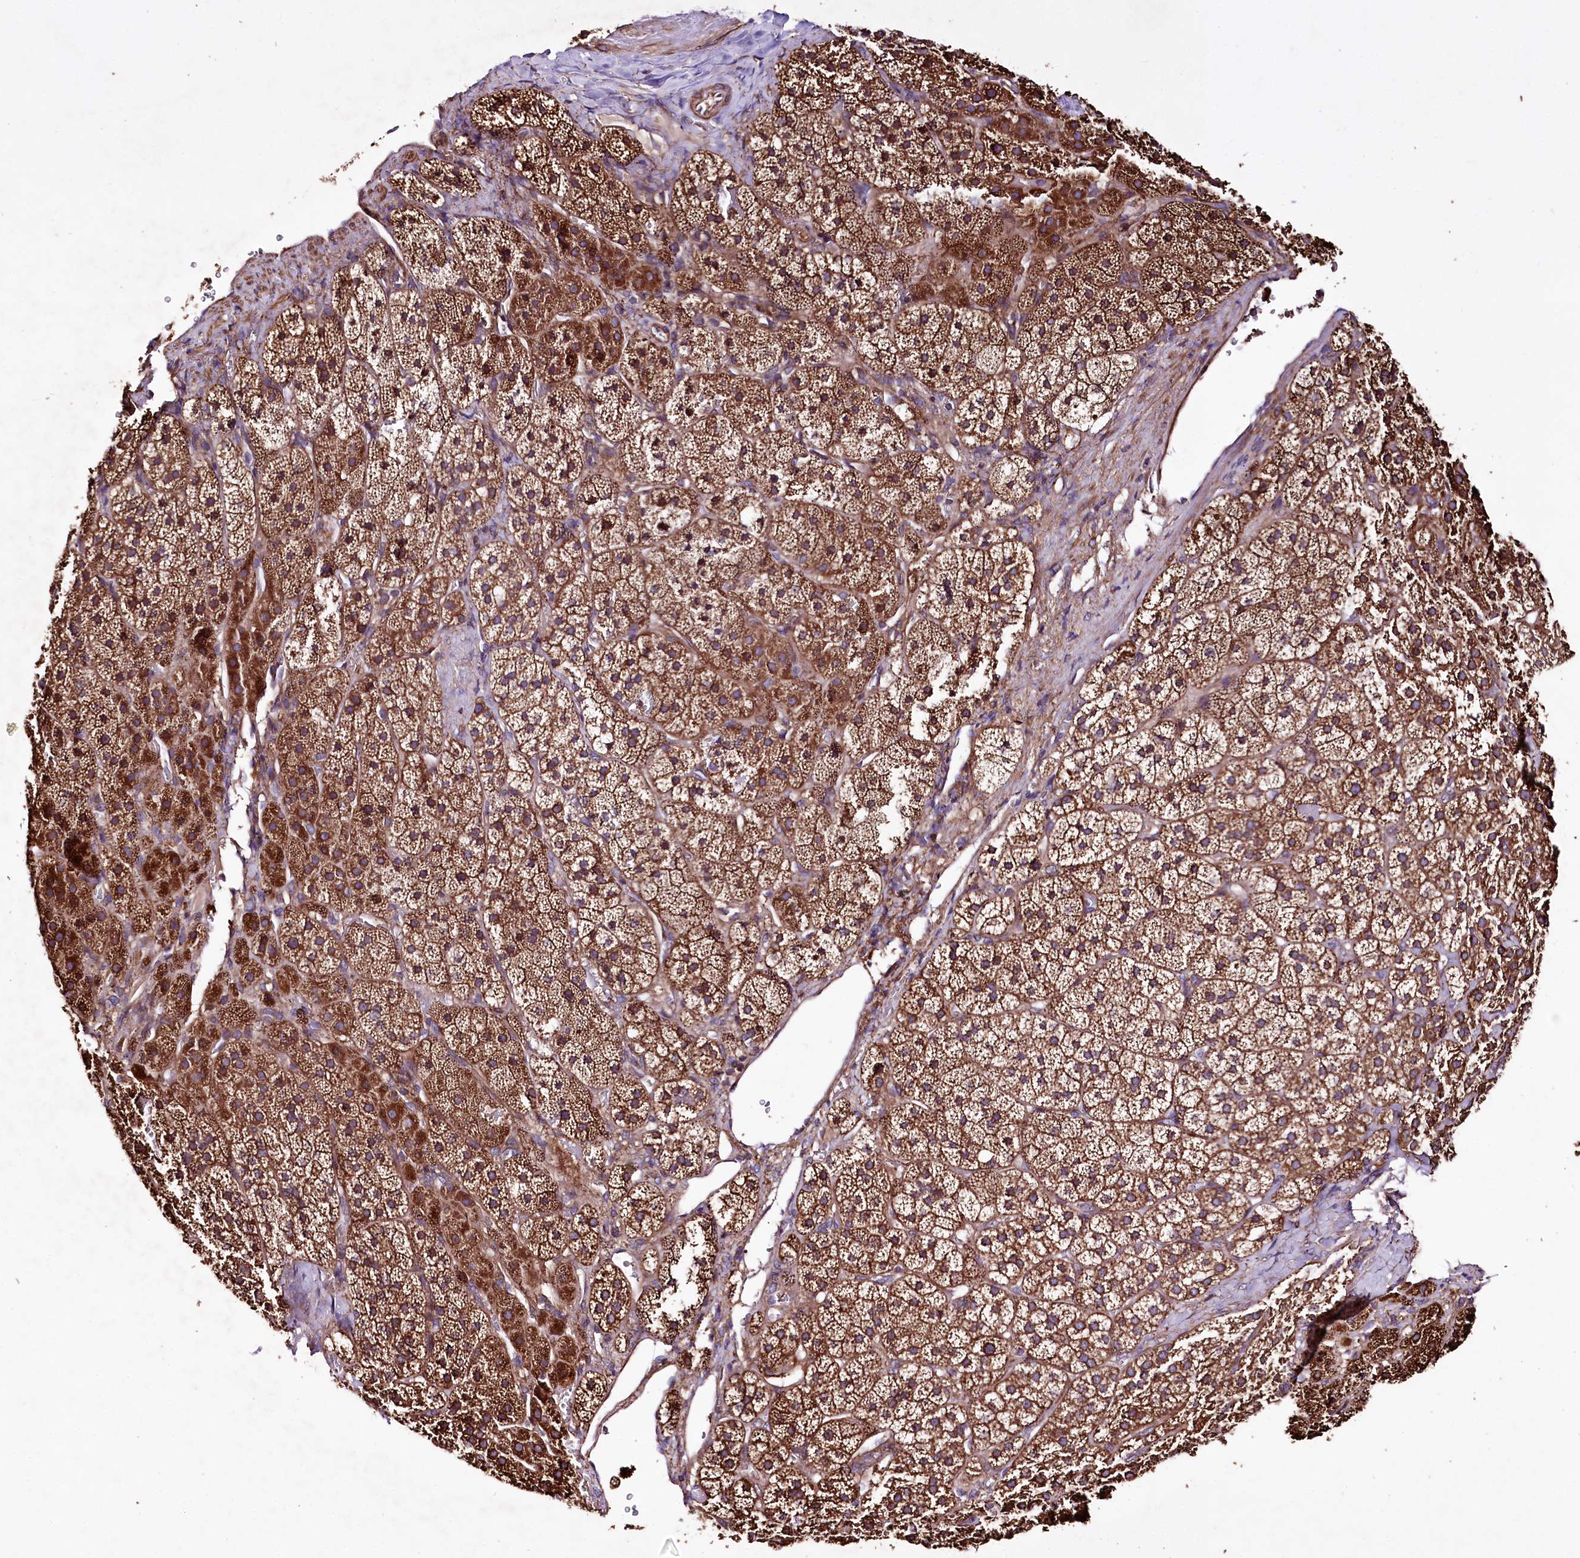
{"staining": {"intensity": "strong", "quantity": ">75%", "location": "cytoplasmic/membranous"}, "tissue": "adrenal gland", "cell_type": "Glandular cells", "image_type": "normal", "snomed": [{"axis": "morphology", "description": "Normal tissue, NOS"}, {"axis": "topography", "description": "Adrenal gland"}], "caption": "A brown stain highlights strong cytoplasmic/membranous staining of a protein in glandular cells of benign adrenal gland.", "gene": "WWC1", "patient": {"sex": "female", "age": 44}}